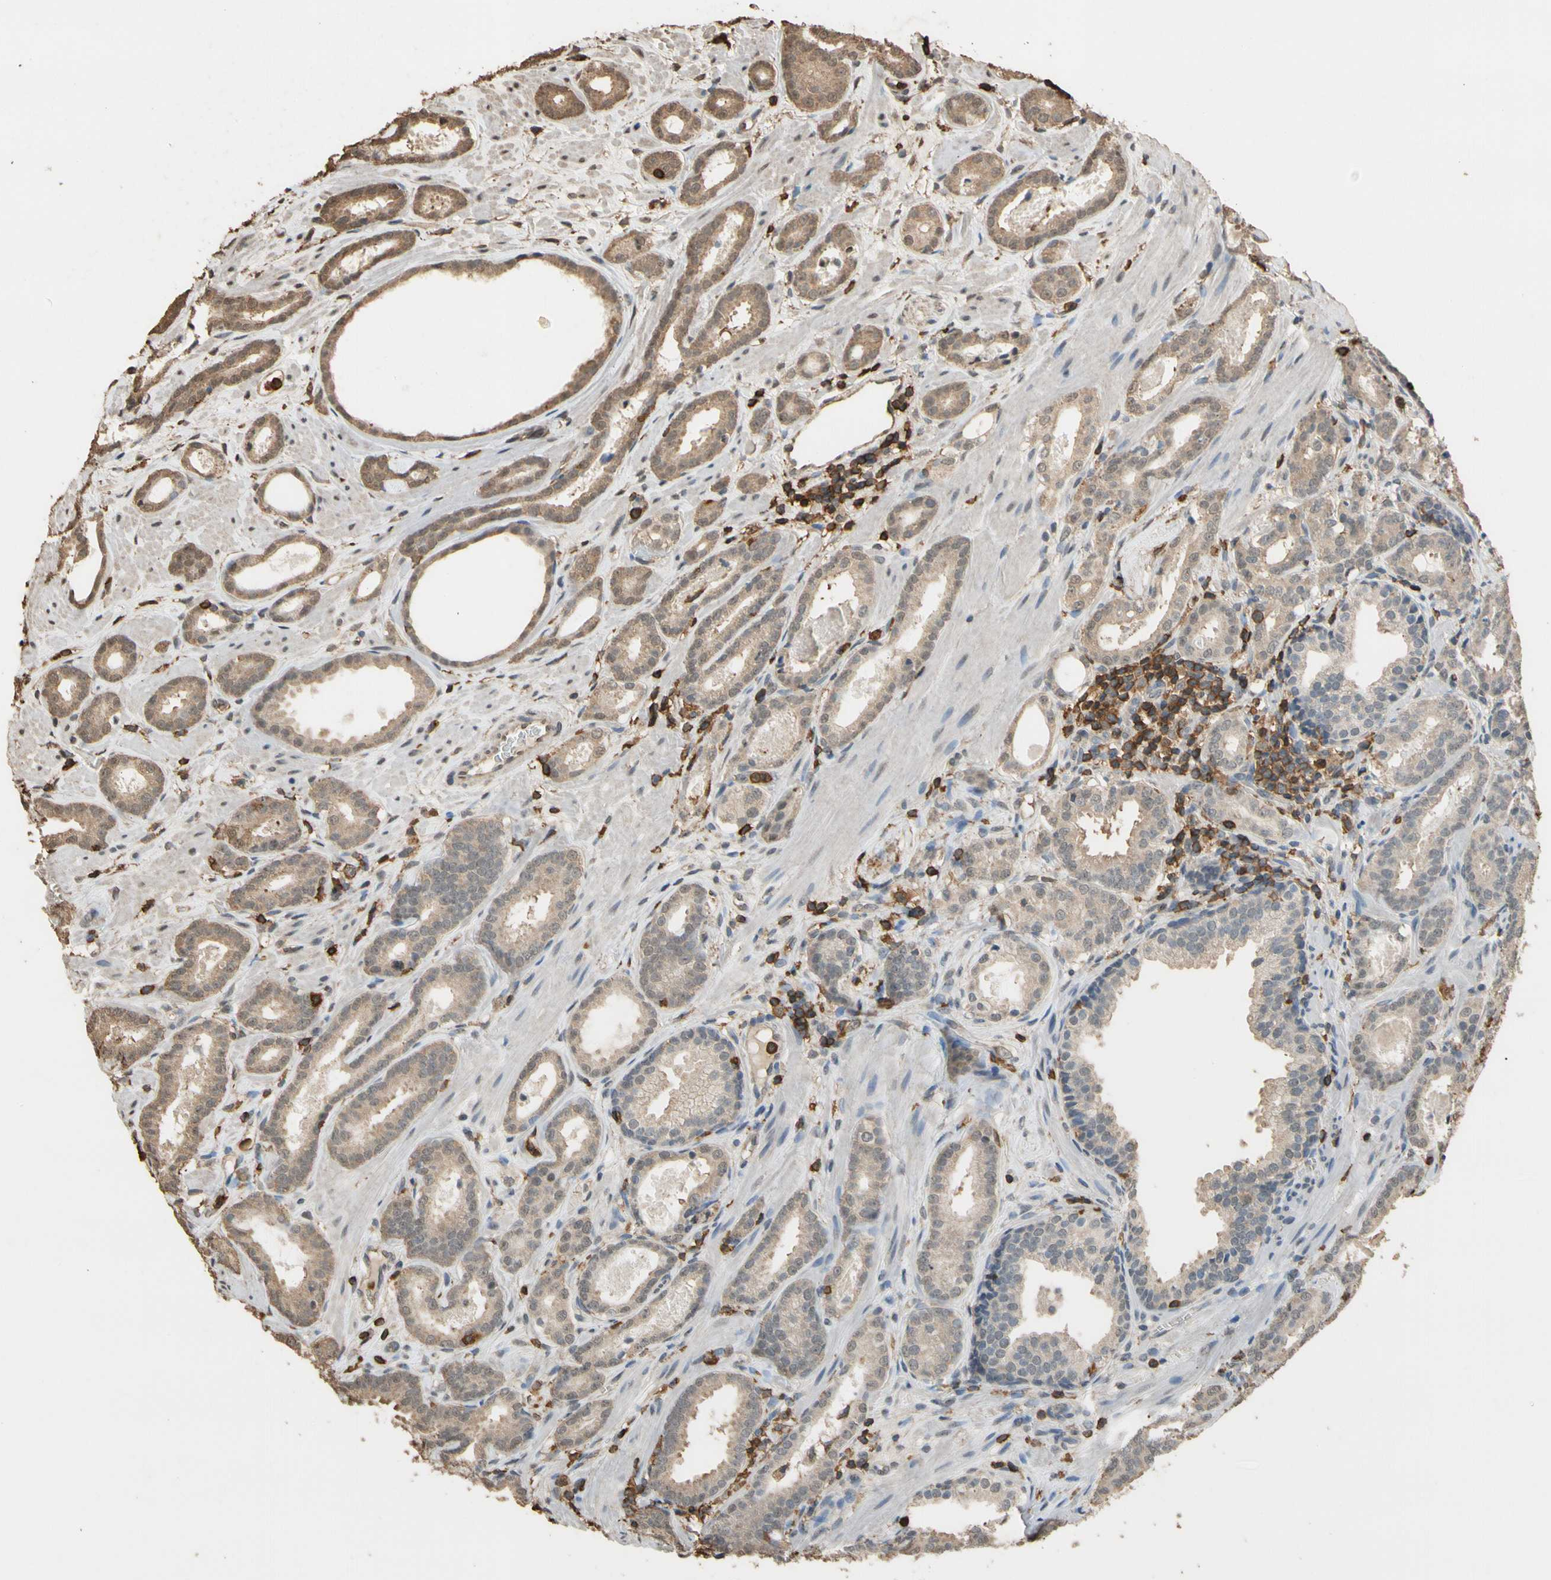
{"staining": {"intensity": "weak", "quantity": ">75%", "location": "cytoplasmic/membranous"}, "tissue": "prostate cancer", "cell_type": "Tumor cells", "image_type": "cancer", "snomed": [{"axis": "morphology", "description": "Adenocarcinoma, Low grade"}, {"axis": "topography", "description": "Prostate"}], "caption": "Immunohistochemical staining of prostate cancer (adenocarcinoma (low-grade)) shows low levels of weak cytoplasmic/membranous protein staining in approximately >75% of tumor cells.", "gene": "TNFSF13B", "patient": {"sex": "male", "age": 57}}